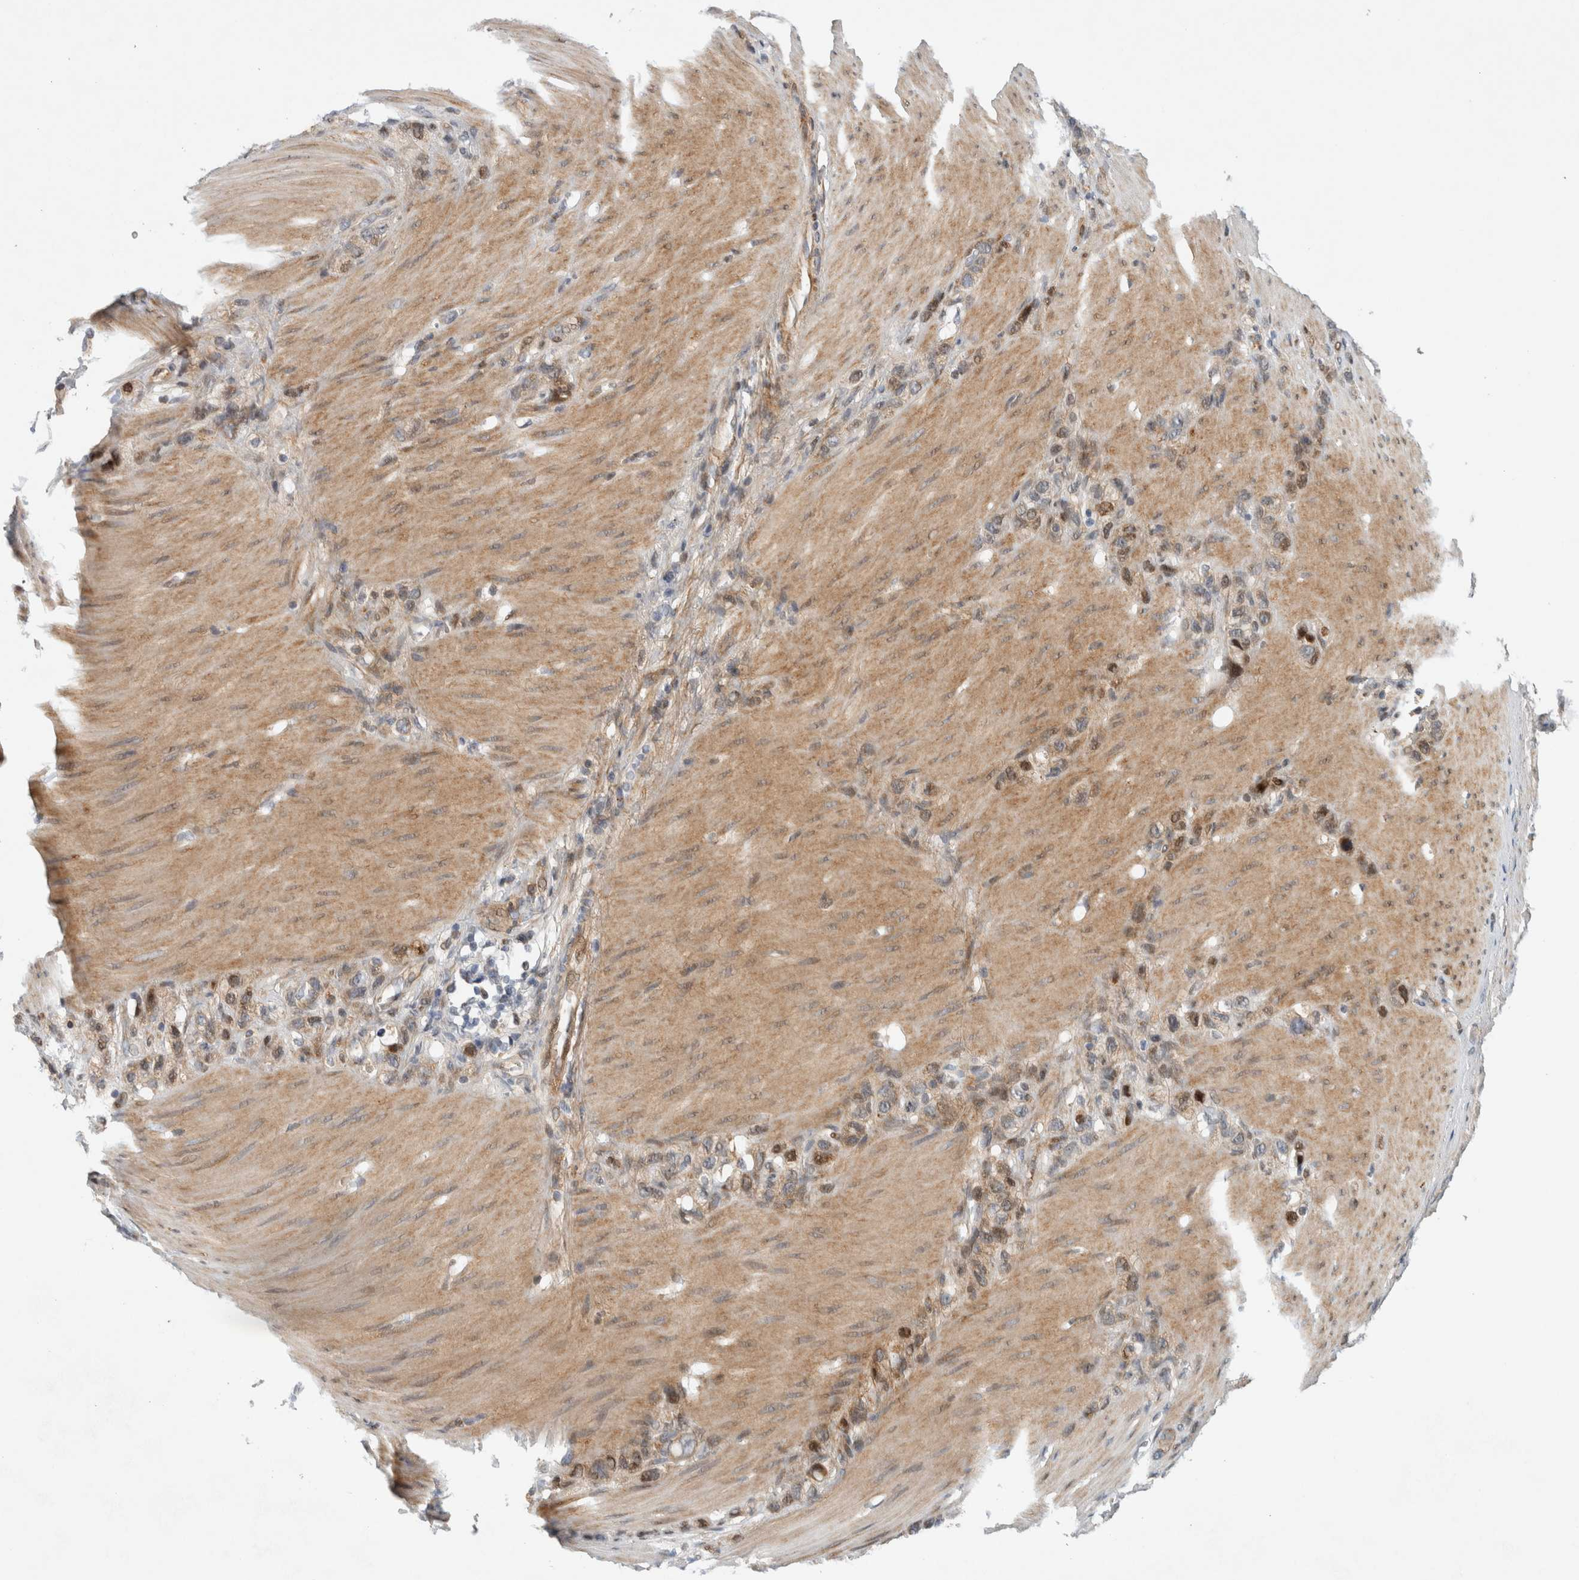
{"staining": {"intensity": "moderate", "quantity": "25%-75%", "location": "cytoplasmic/membranous,nuclear"}, "tissue": "stomach cancer", "cell_type": "Tumor cells", "image_type": "cancer", "snomed": [{"axis": "morphology", "description": "Normal tissue, NOS"}, {"axis": "morphology", "description": "Adenocarcinoma, NOS"}, {"axis": "morphology", "description": "Adenocarcinoma, High grade"}, {"axis": "topography", "description": "Stomach, upper"}, {"axis": "topography", "description": "Stomach"}], "caption": "Stomach high-grade adenocarcinoma stained for a protein (brown) demonstrates moderate cytoplasmic/membranous and nuclear positive staining in about 25%-75% of tumor cells.", "gene": "RBM48", "patient": {"sex": "female", "age": 65}}